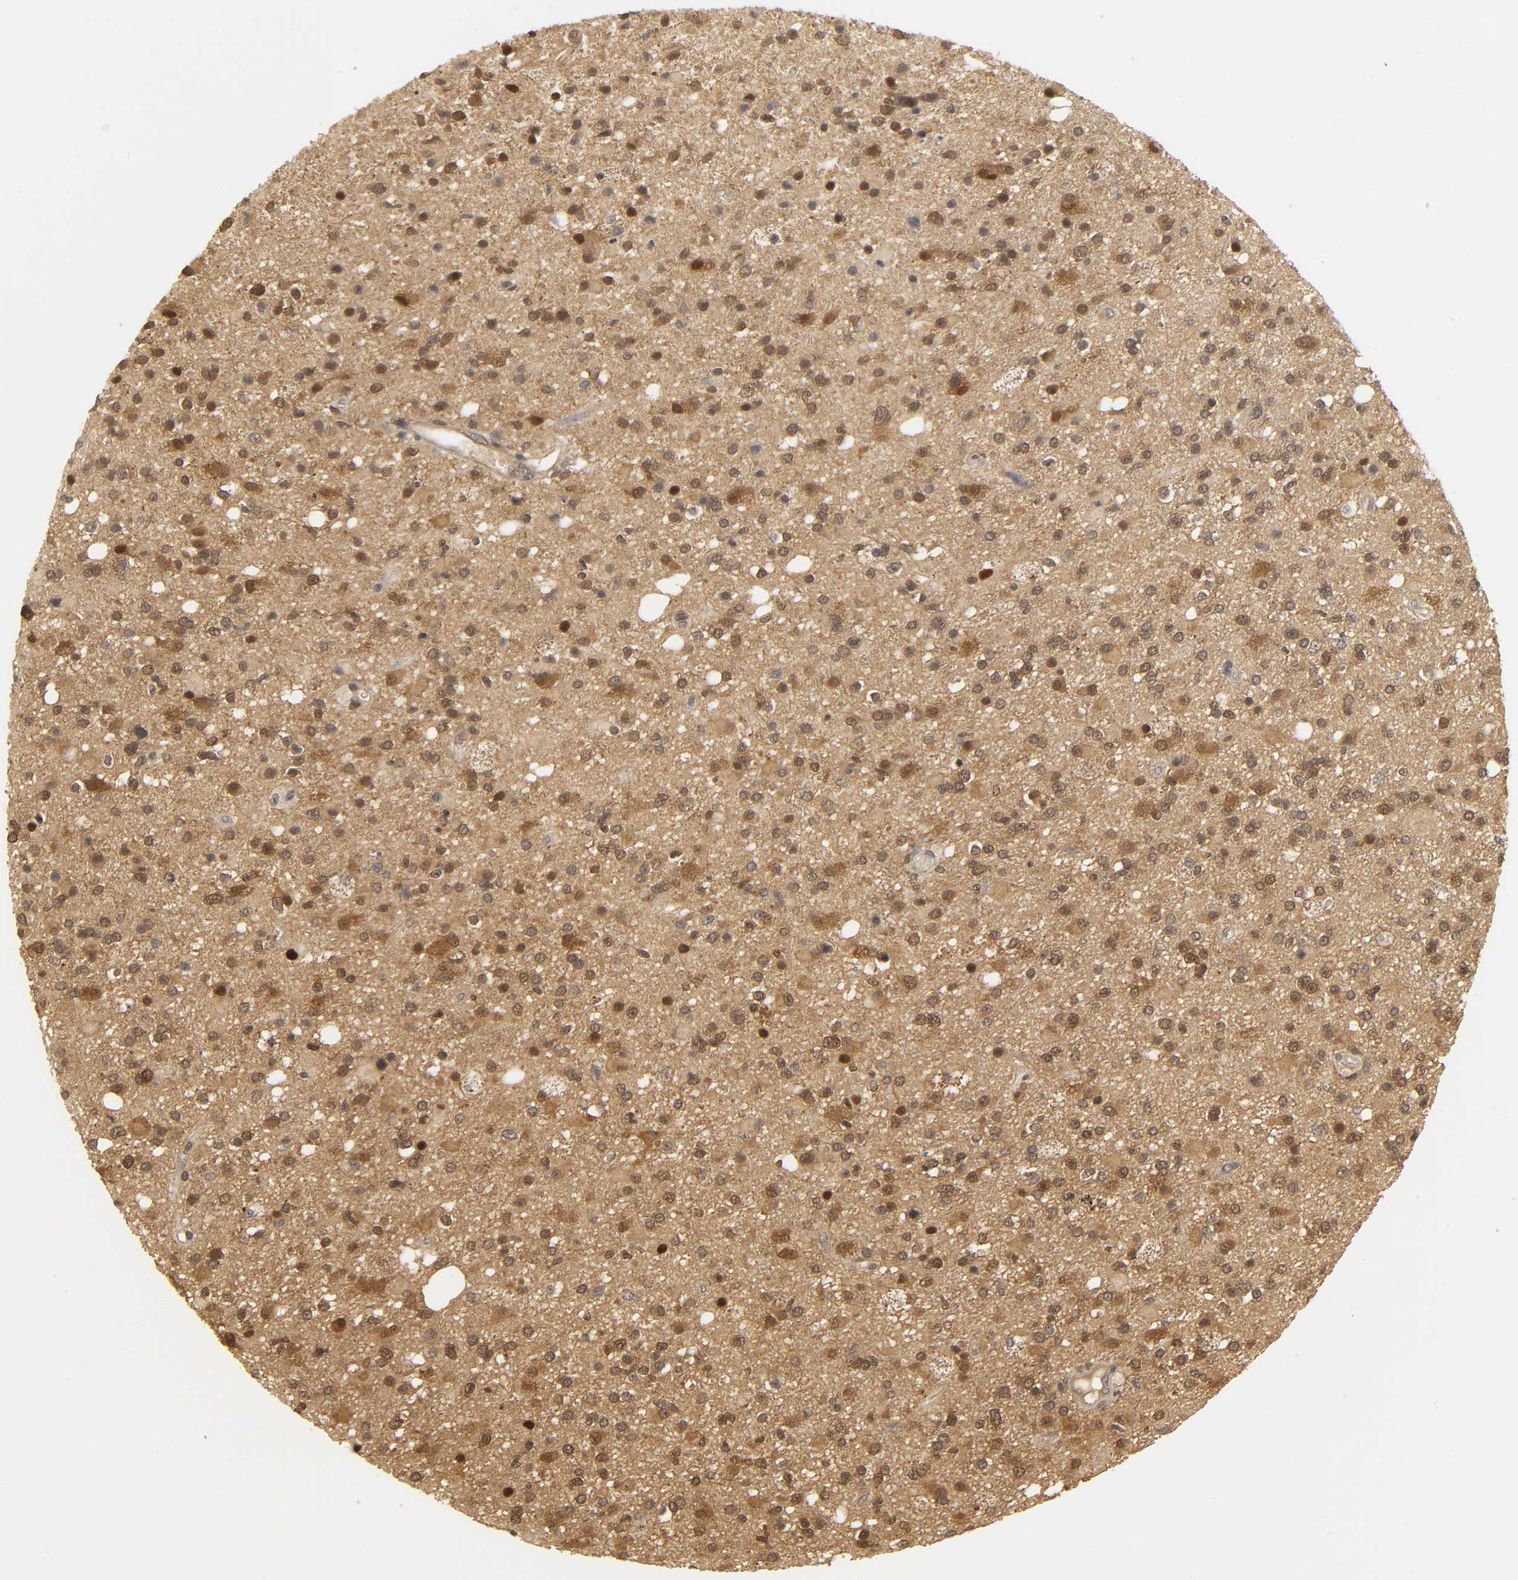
{"staining": {"intensity": "moderate", "quantity": ">75%", "location": "cytoplasmic/membranous,nuclear"}, "tissue": "glioma", "cell_type": "Tumor cells", "image_type": "cancer", "snomed": [{"axis": "morphology", "description": "Glioma, malignant, High grade"}, {"axis": "topography", "description": "Brain"}], "caption": "Glioma stained with IHC demonstrates moderate cytoplasmic/membranous and nuclear expression in approximately >75% of tumor cells.", "gene": "PARK7", "patient": {"sex": "male", "age": 33}}